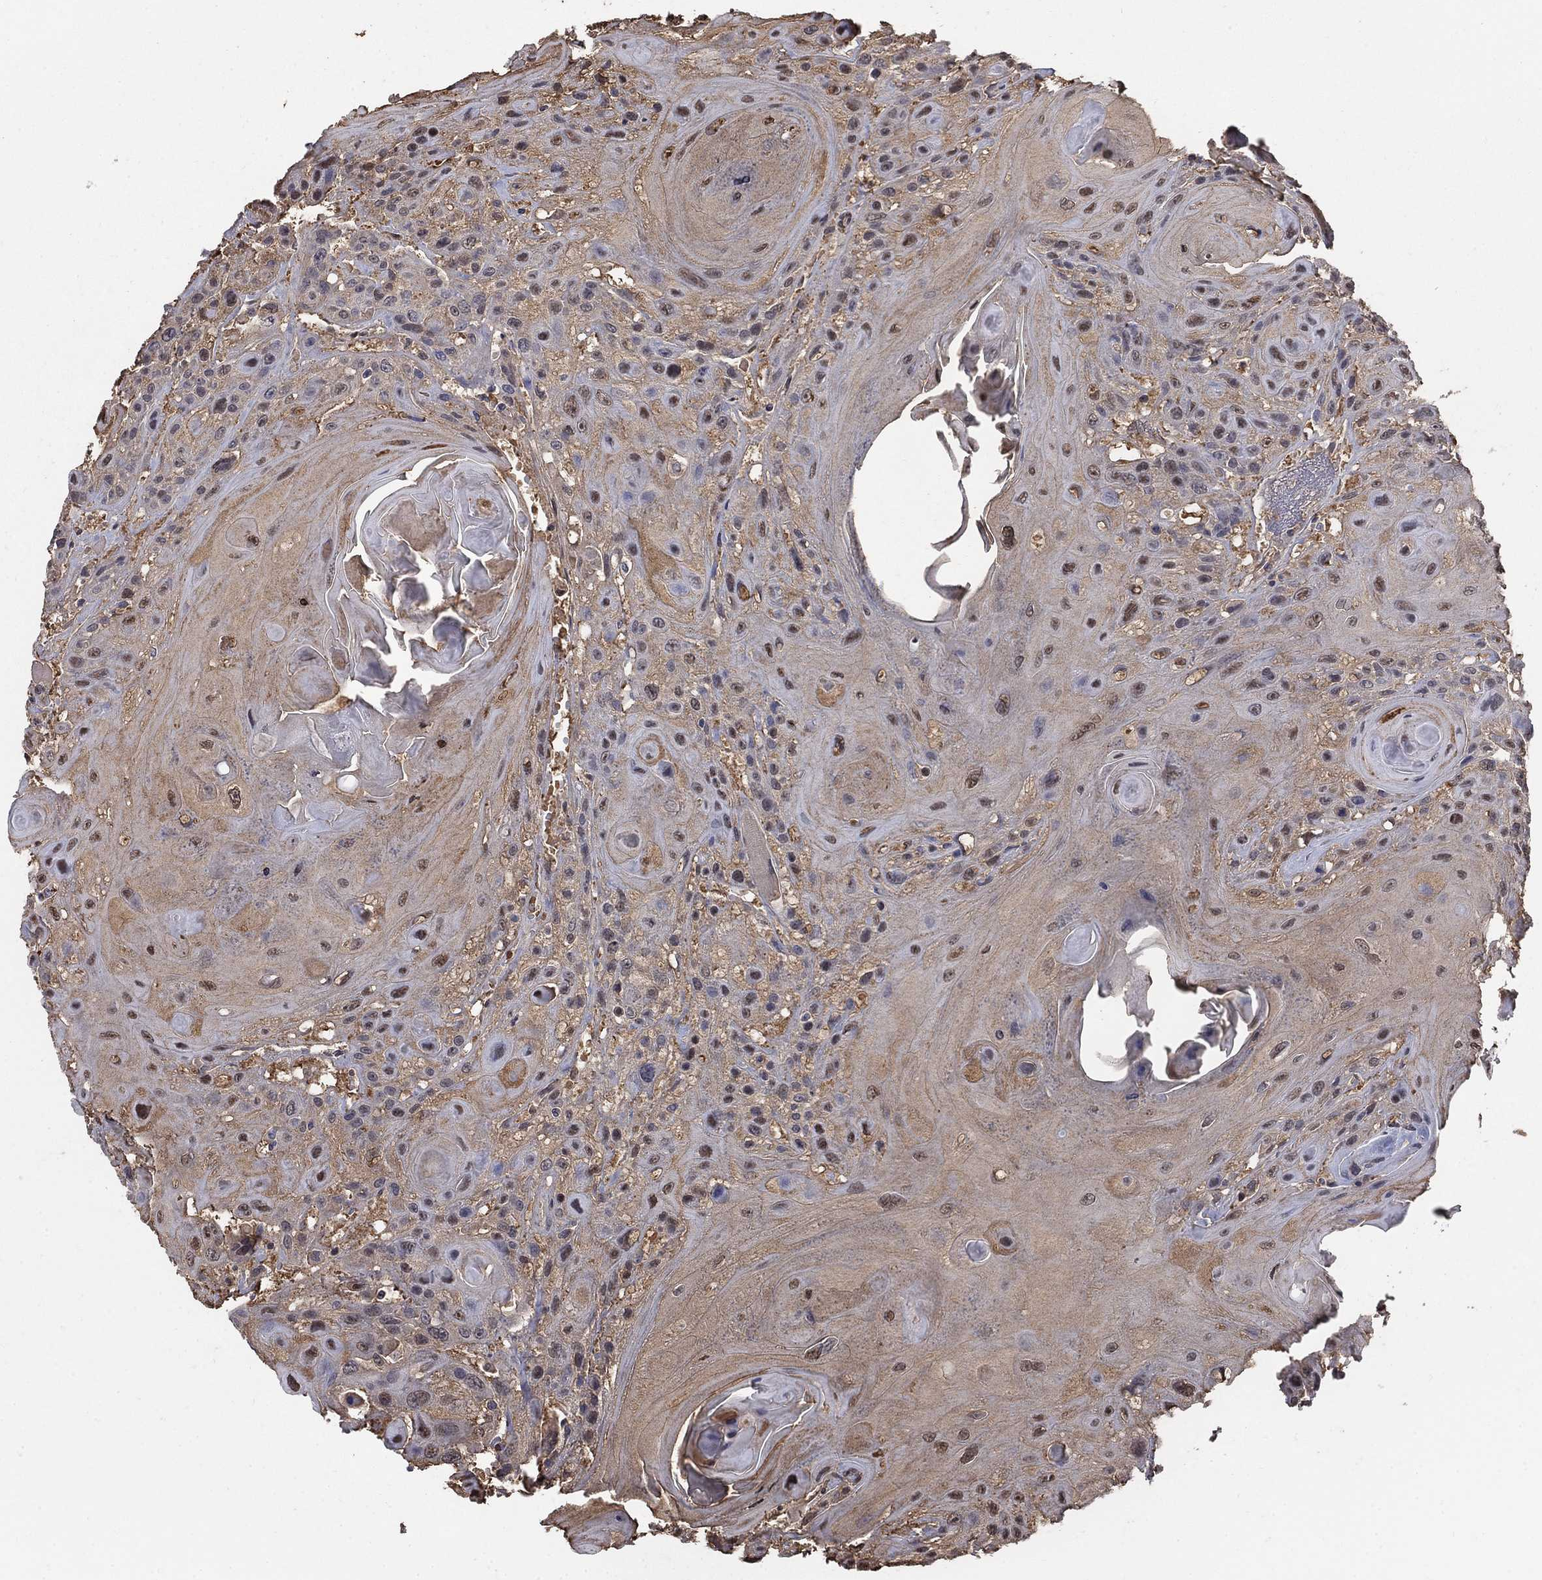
{"staining": {"intensity": "moderate", "quantity": "25%-75%", "location": "cytoplasmic/membranous,nuclear"}, "tissue": "head and neck cancer", "cell_type": "Tumor cells", "image_type": "cancer", "snomed": [{"axis": "morphology", "description": "Squamous cell carcinoma, NOS"}, {"axis": "topography", "description": "Head-Neck"}], "caption": "Squamous cell carcinoma (head and neck) stained with DAB (3,3'-diaminobenzidine) immunohistochemistry shows medium levels of moderate cytoplasmic/membranous and nuclear expression in about 25%-75% of tumor cells. (DAB IHC, brown staining for protein, blue staining for nuclei).", "gene": "MYO3A", "patient": {"sex": "female", "age": 59}}